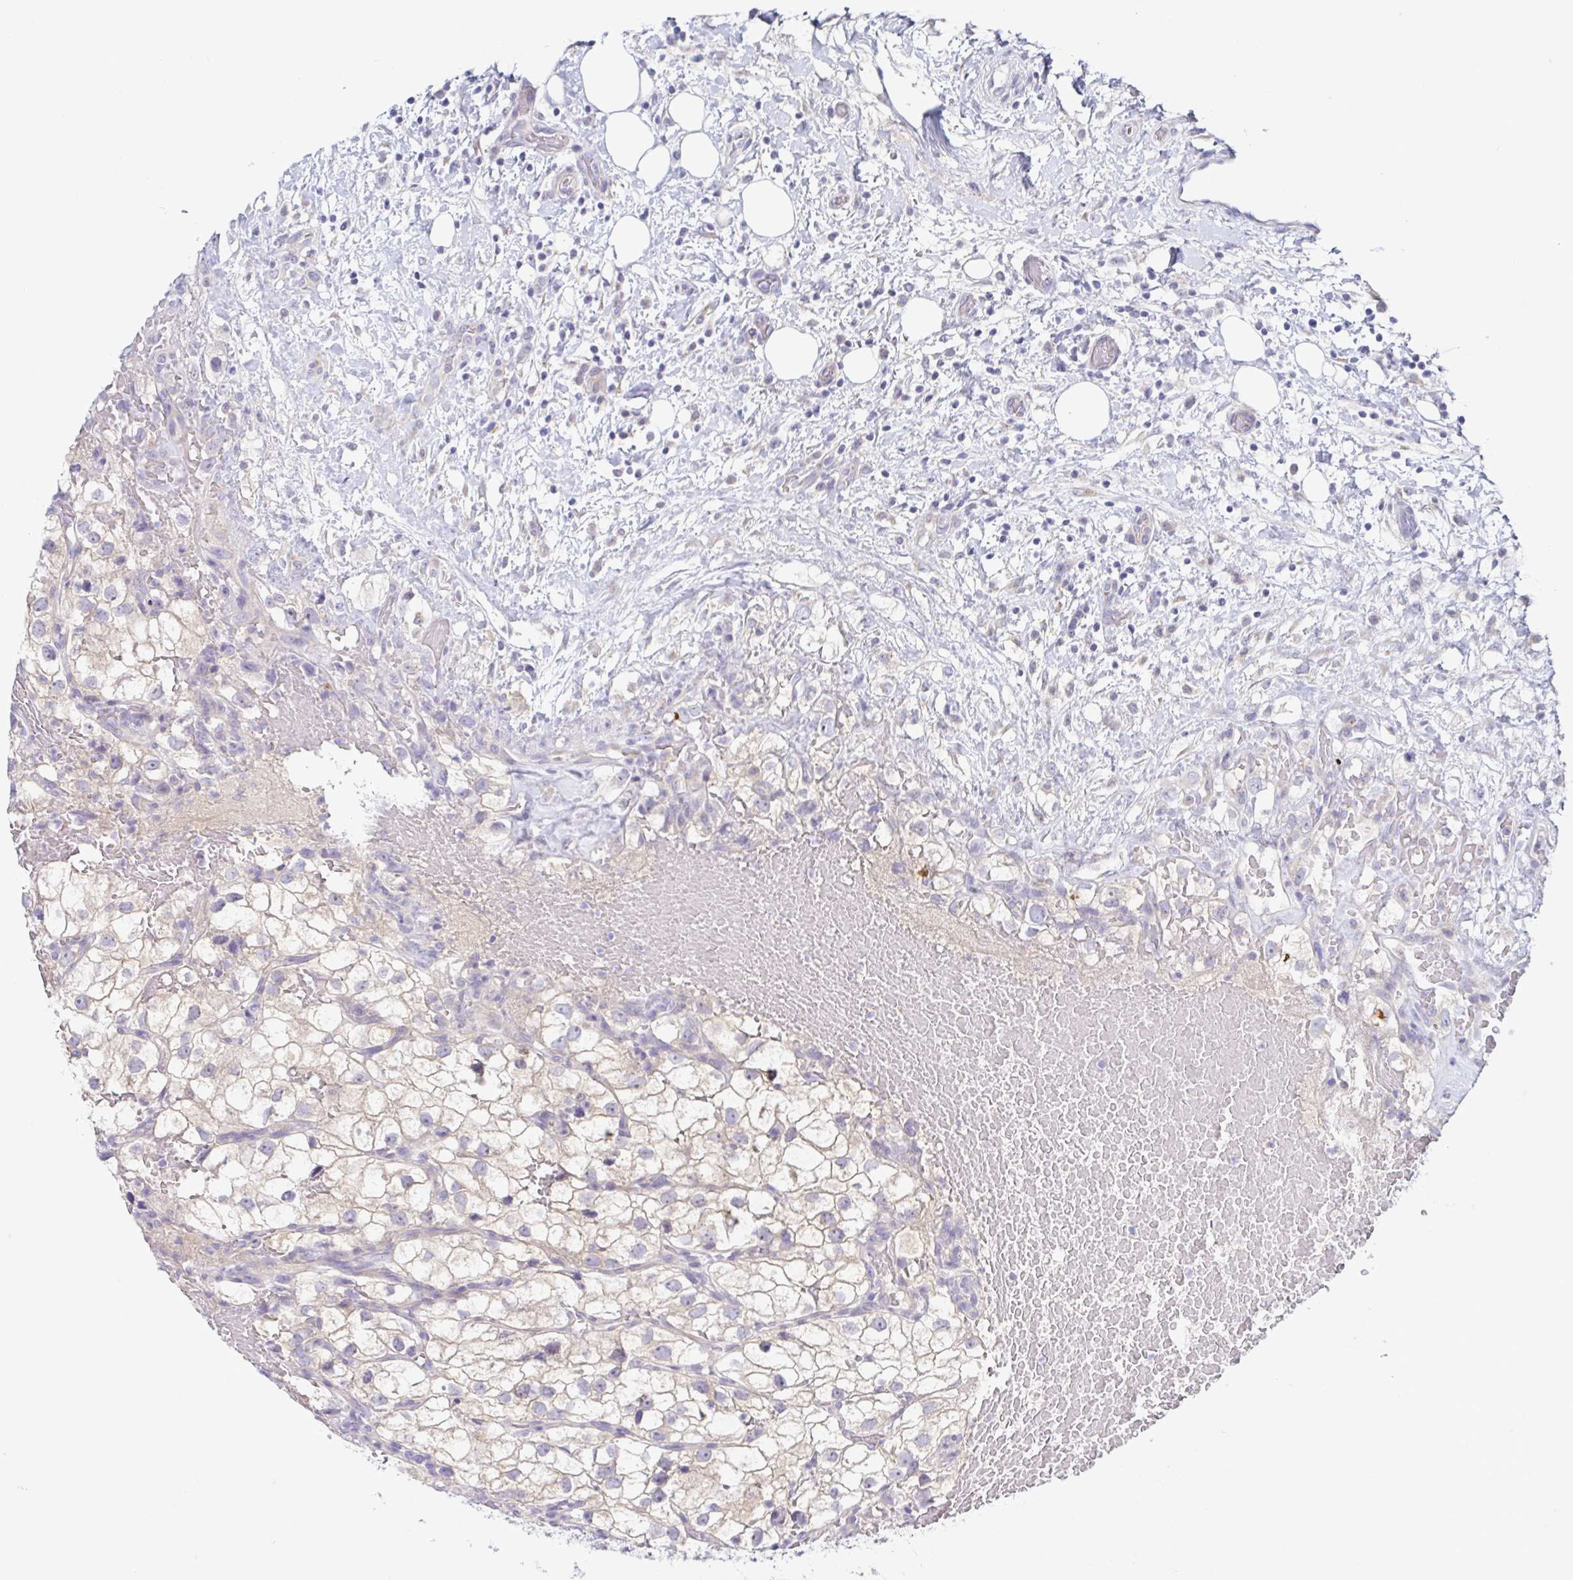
{"staining": {"intensity": "weak", "quantity": "25%-75%", "location": "cytoplasmic/membranous"}, "tissue": "renal cancer", "cell_type": "Tumor cells", "image_type": "cancer", "snomed": [{"axis": "morphology", "description": "Adenocarcinoma, NOS"}, {"axis": "topography", "description": "Kidney"}], "caption": "A brown stain labels weak cytoplasmic/membranous expression of a protein in human renal cancer (adenocarcinoma) tumor cells. The staining is performed using DAB brown chromogen to label protein expression. The nuclei are counter-stained blue using hematoxylin.", "gene": "HTR2A", "patient": {"sex": "male", "age": 59}}